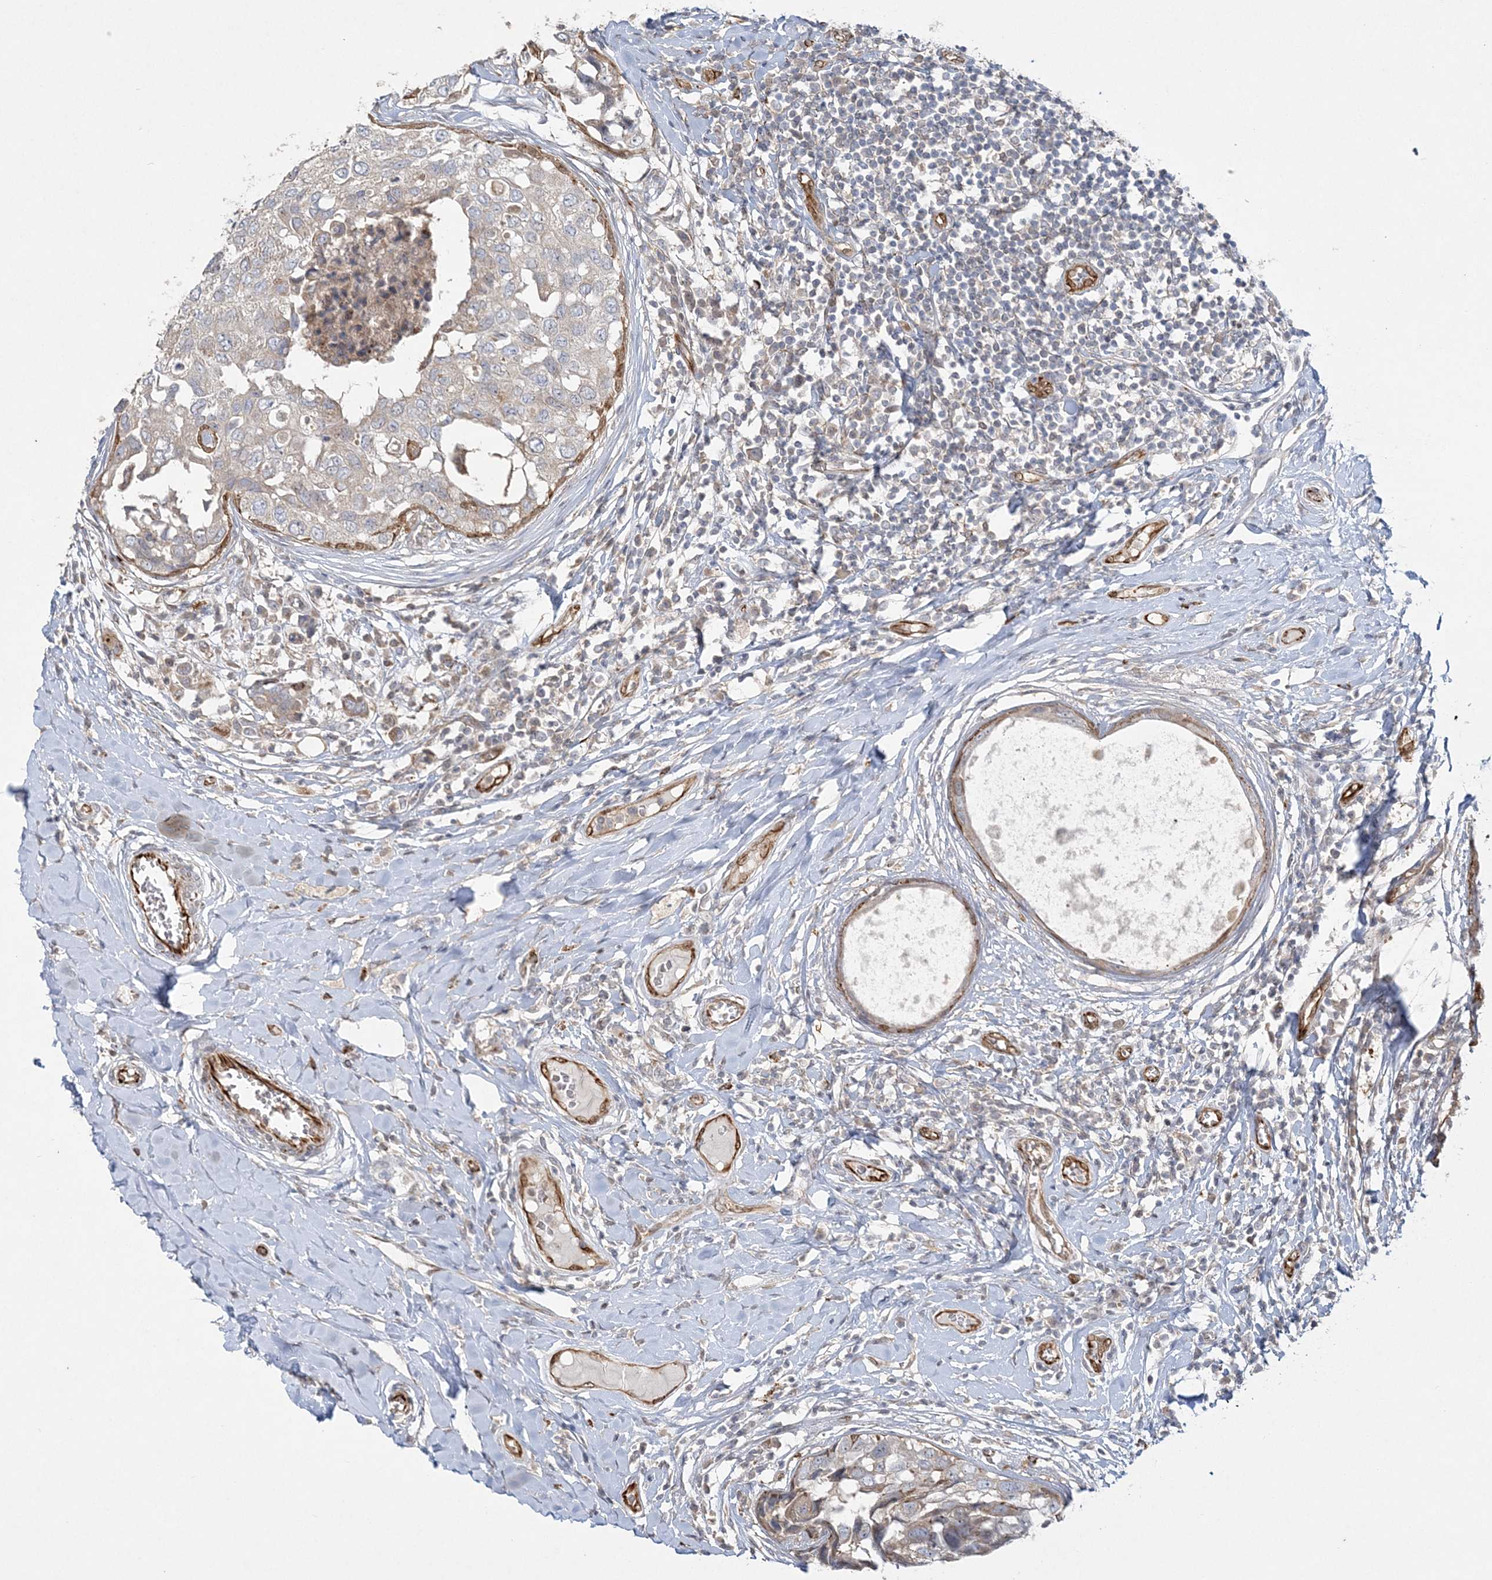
{"staining": {"intensity": "moderate", "quantity": "25%-75%", "location": "cytoplasmic/membranous"}, "tissue": "breast cancer", "cell_type": "Tumor cells", "image_type": "cancer", "snomed": [{"axis": "morphology", "description": "Duct carcinoma"}, {"axis": "topography", "description": "Breast"}], "caption": "This image demonstrates immunohistochemistry staining of human breast cancer, with medium moderate cytoplasmic/membranous positivity in about 25%-75% of tumor cells.", "gene": "INPP1", "patient": {"sex": "female", "age": 27}}